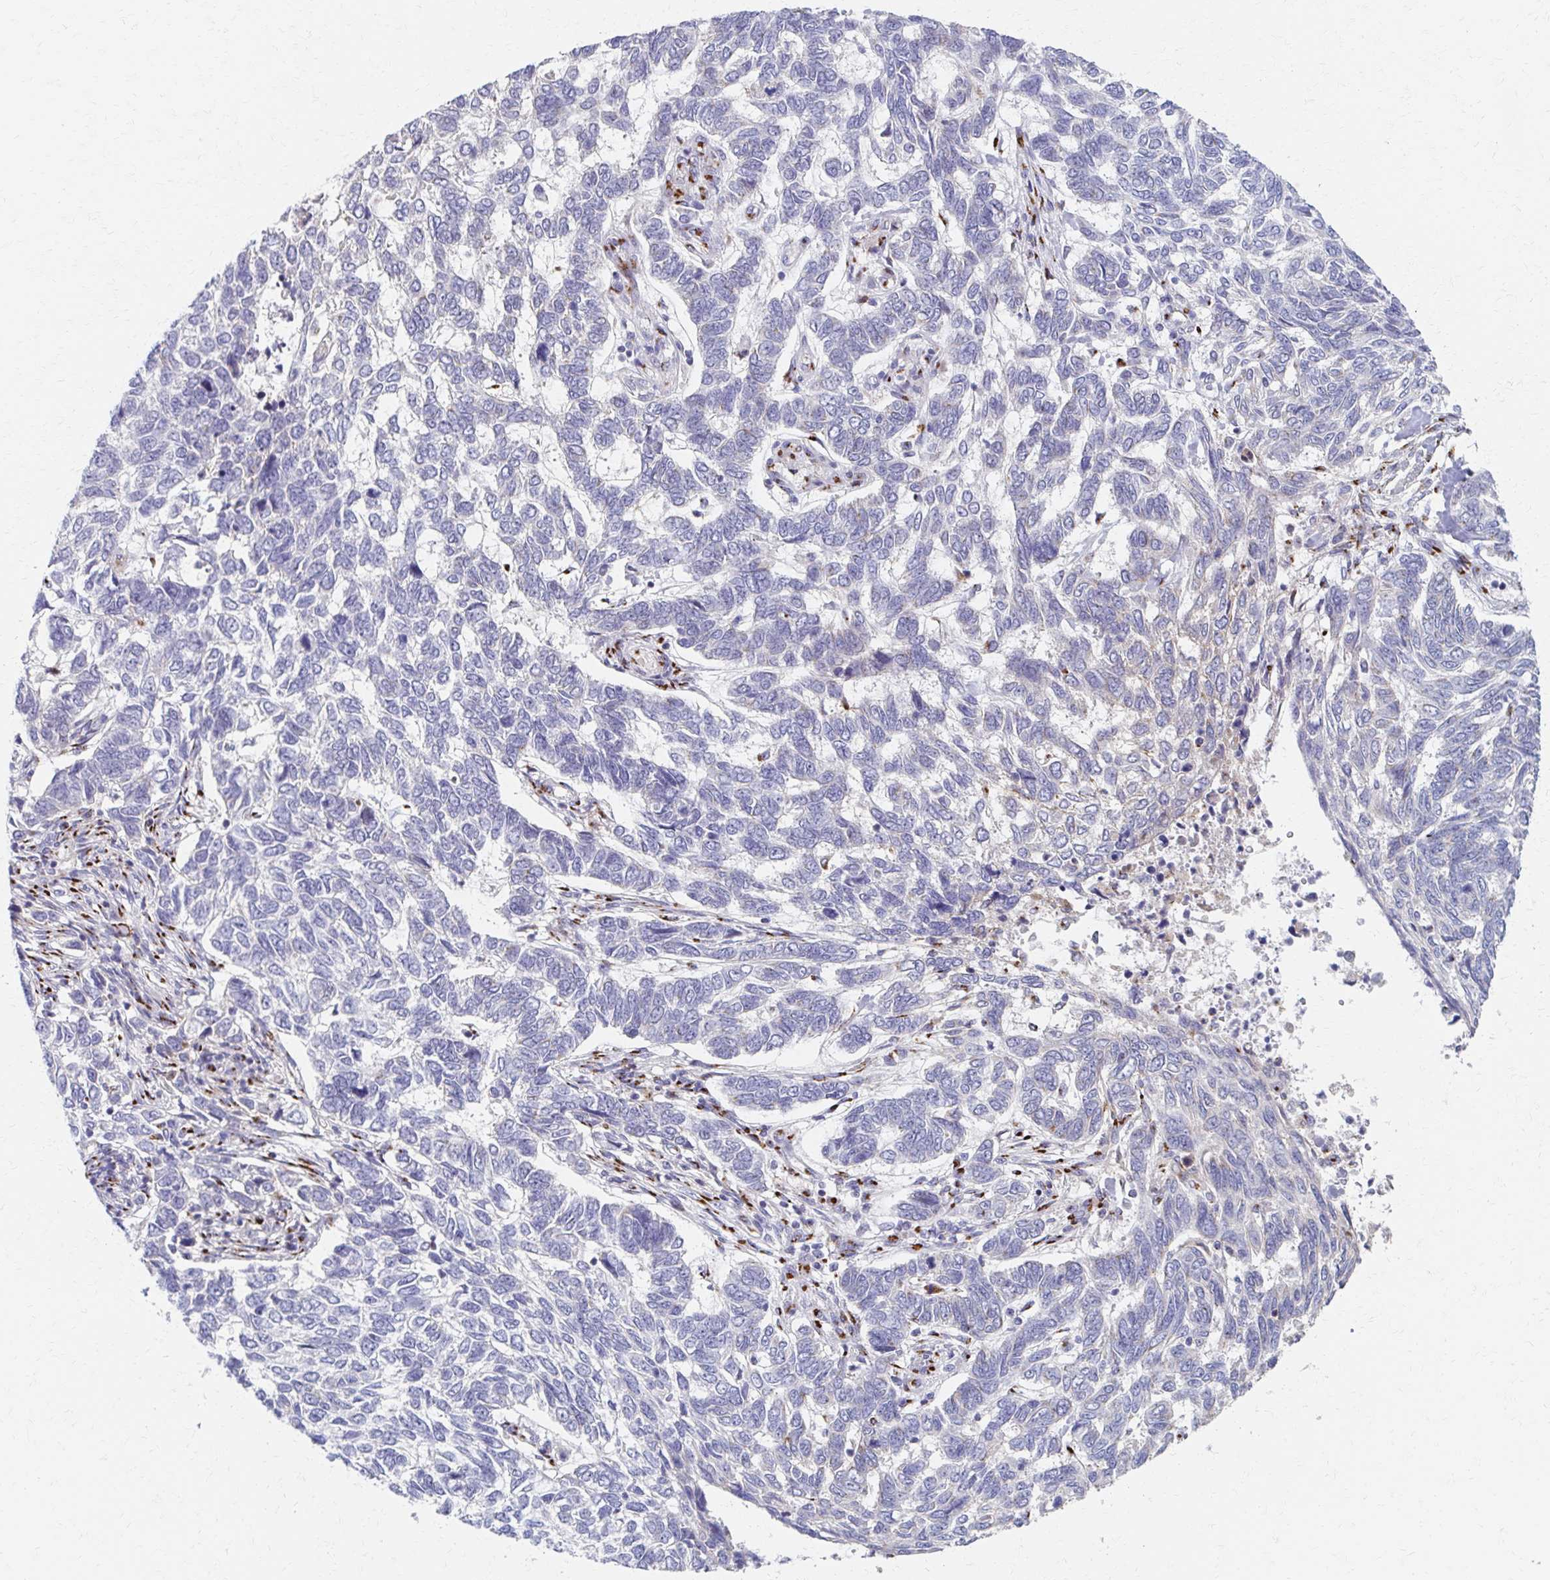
{"staining": {"intensity": "negative", "quantity": "none", "location": "none"}, "tissue": "skin cancer", "cell_type": "Tumor cells", "image_type": "cancer", "snomed": [{"axis": "morphology", "description": "Basal cell carcinoma"}, {"axis": "topography", "description": "Skin"}], "caption": "DAB immunohistochemical staining of human skin cancer reveals no significant expression in tumor cells.", "gene": "TM9SF1", "patient": {"sex": "female", "age": 65}}